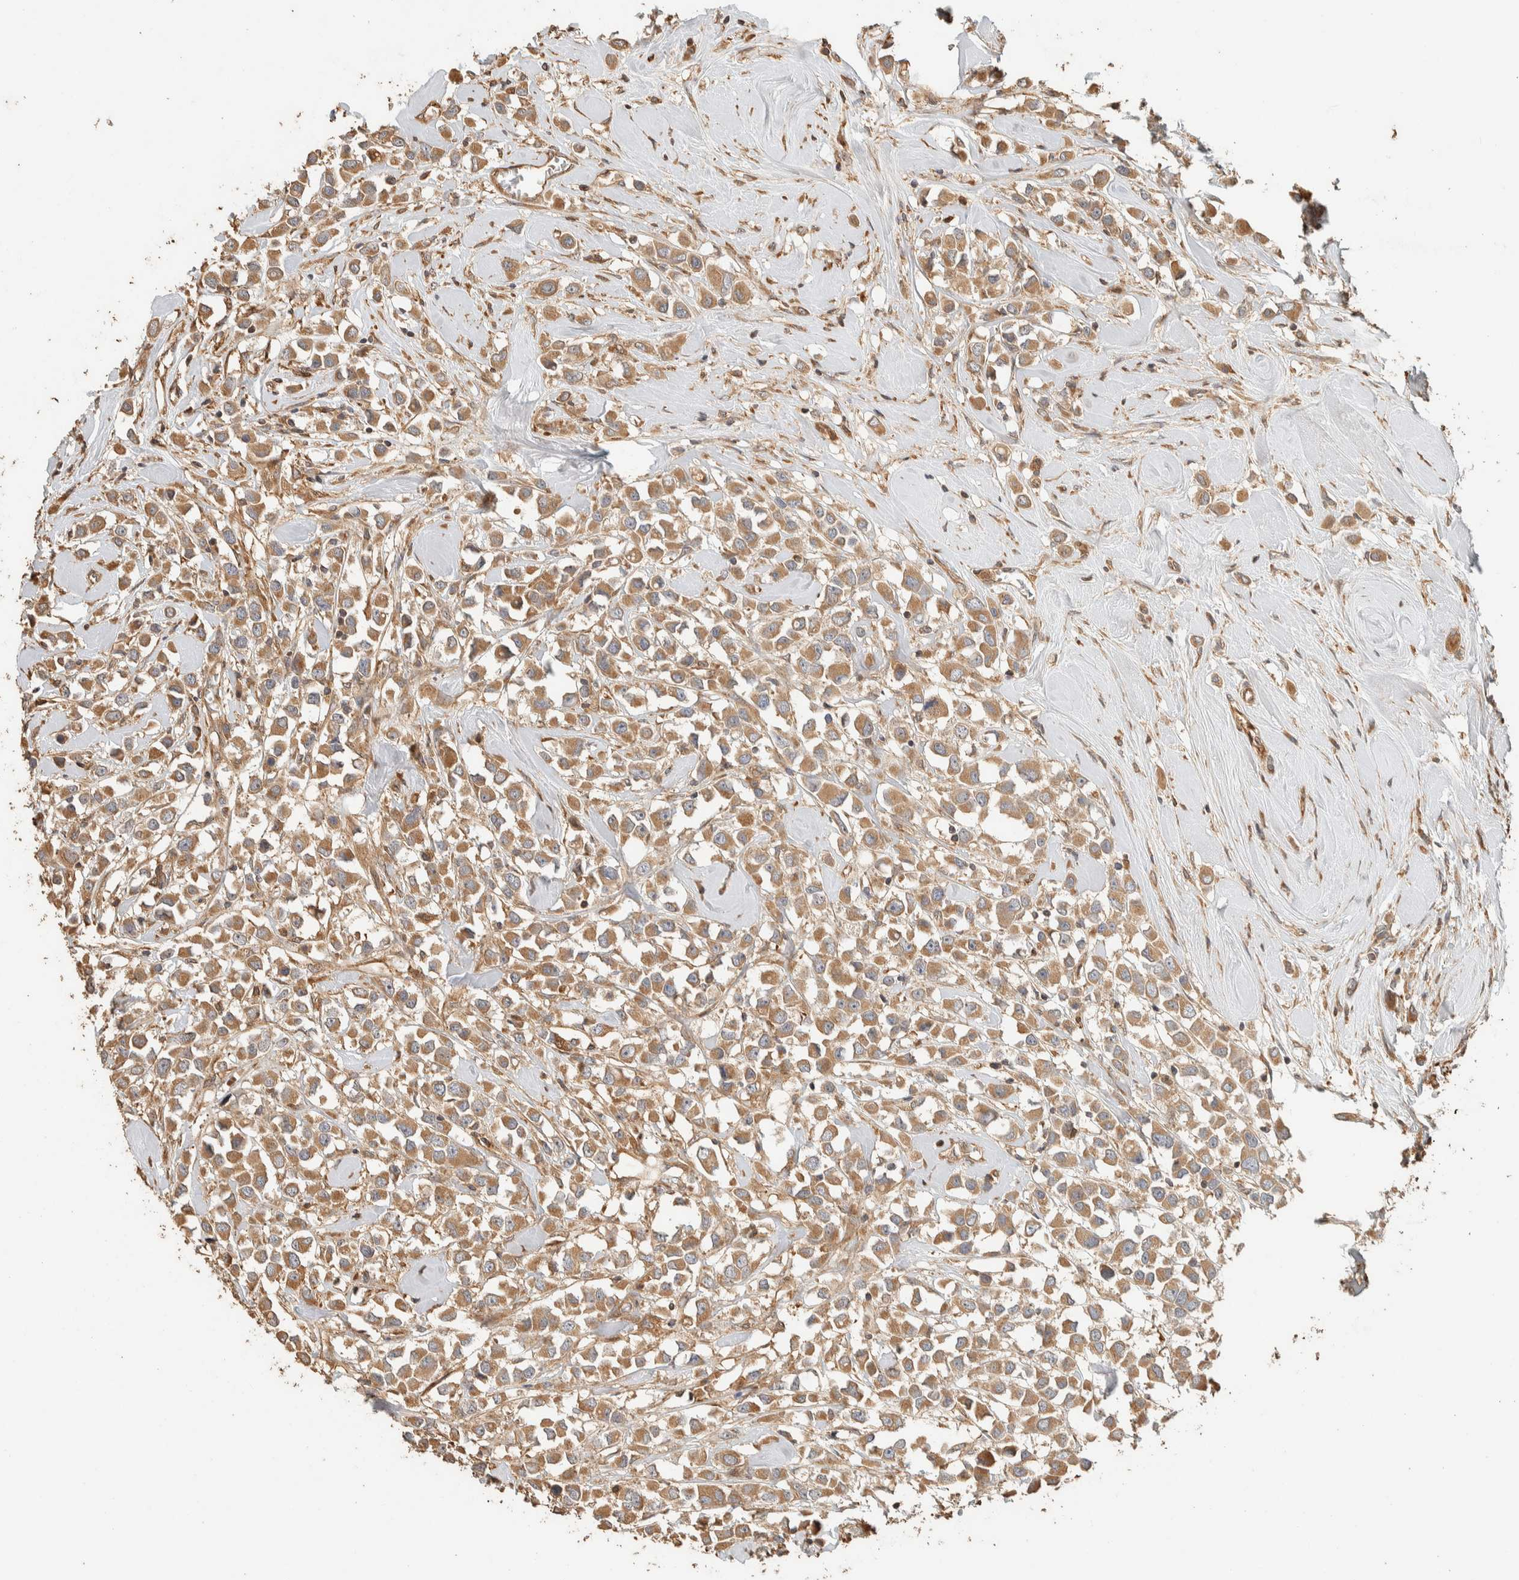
{"staining": {"intensity": "moderate", "quantity": ">75%", "location": "cytoplasmic/membranous"}, "tissue": "breast cancer", "cell_type": "Tumor cells", "image_type": "cancer", "snomed": [{"axis": "morphology", "description": "Duct carcinoma"}, {"axis": "topography", "description": "Breast"}], "caption": "Breast cancer (infiltrating ductal carcinoma) was stained to show a protein in brown. There is medium levels of moderate cytoplasmic/membranous positivity in about >75% of tumor cells. (IHC, brightfield microscopy, high magnification).", "gene": "EXOC7", "patient": {"sex": "female", "age": 61}}